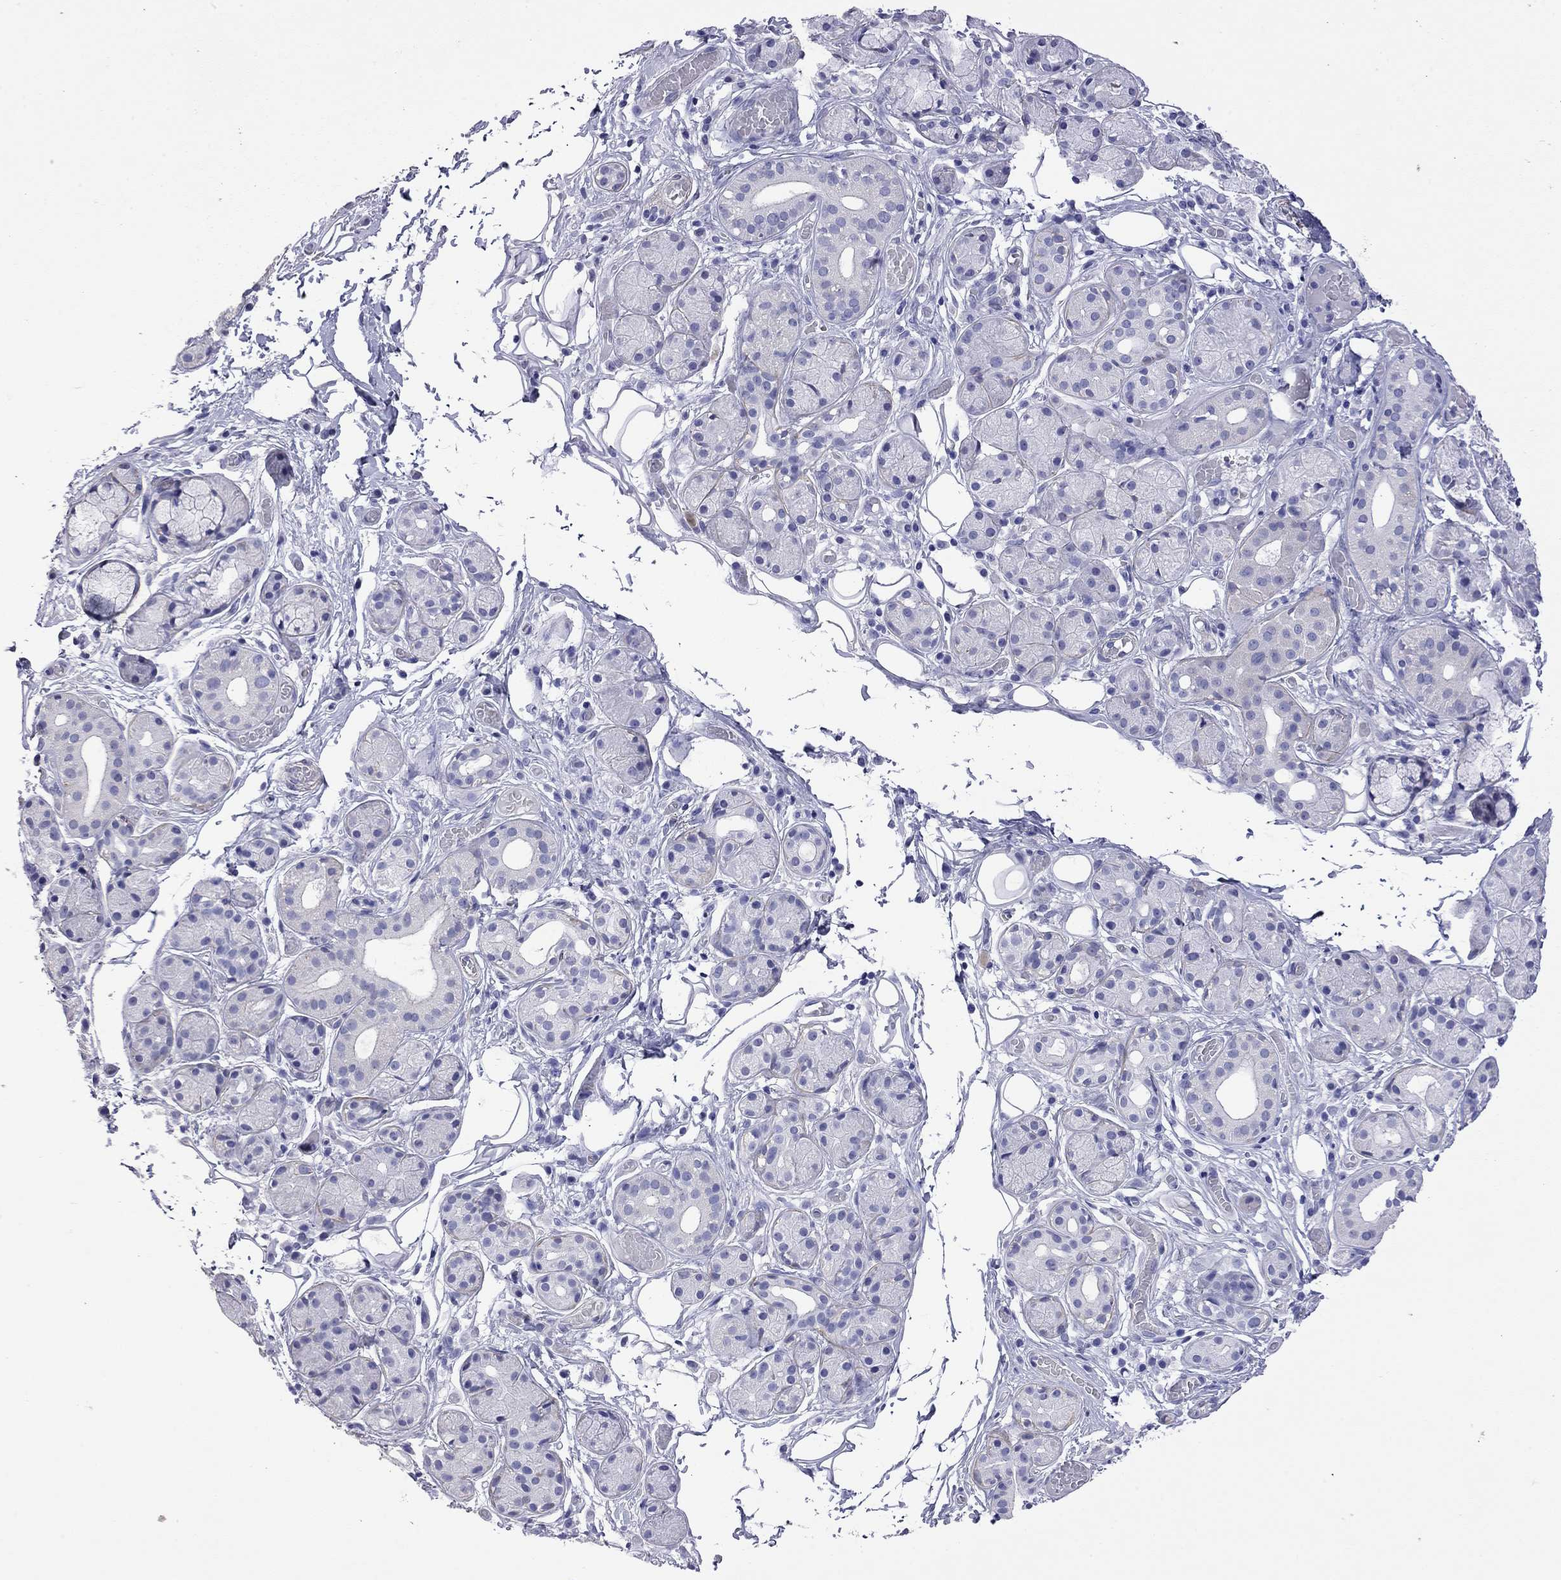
{"staining": {"intensity": "negative", "quantity": "none", "location": "none"}, "tissue": "salivary gland", "cell_type": "Glandular cells", "image_type": "normal", "snomed": [{"axis": "morphology", "description": "Normal tissue, NOS"}, {"axis": "topography", "description": "Salivary gland"}, {"axis": "topography", "description": "Peripheral nerve tissue"}], "caption": "The histopathology image reveals no significant positivity in glandular cells of salivary gland. (Stains: DAB (3,3'-diaminobenzidine) immunohistochemistry (IHC) with hematoxylin counter stain, Microscopy: brightfield microscopy at high magnification).", "gene": "KIAA2012", "patient": {"sex": "male", "age": 71}}